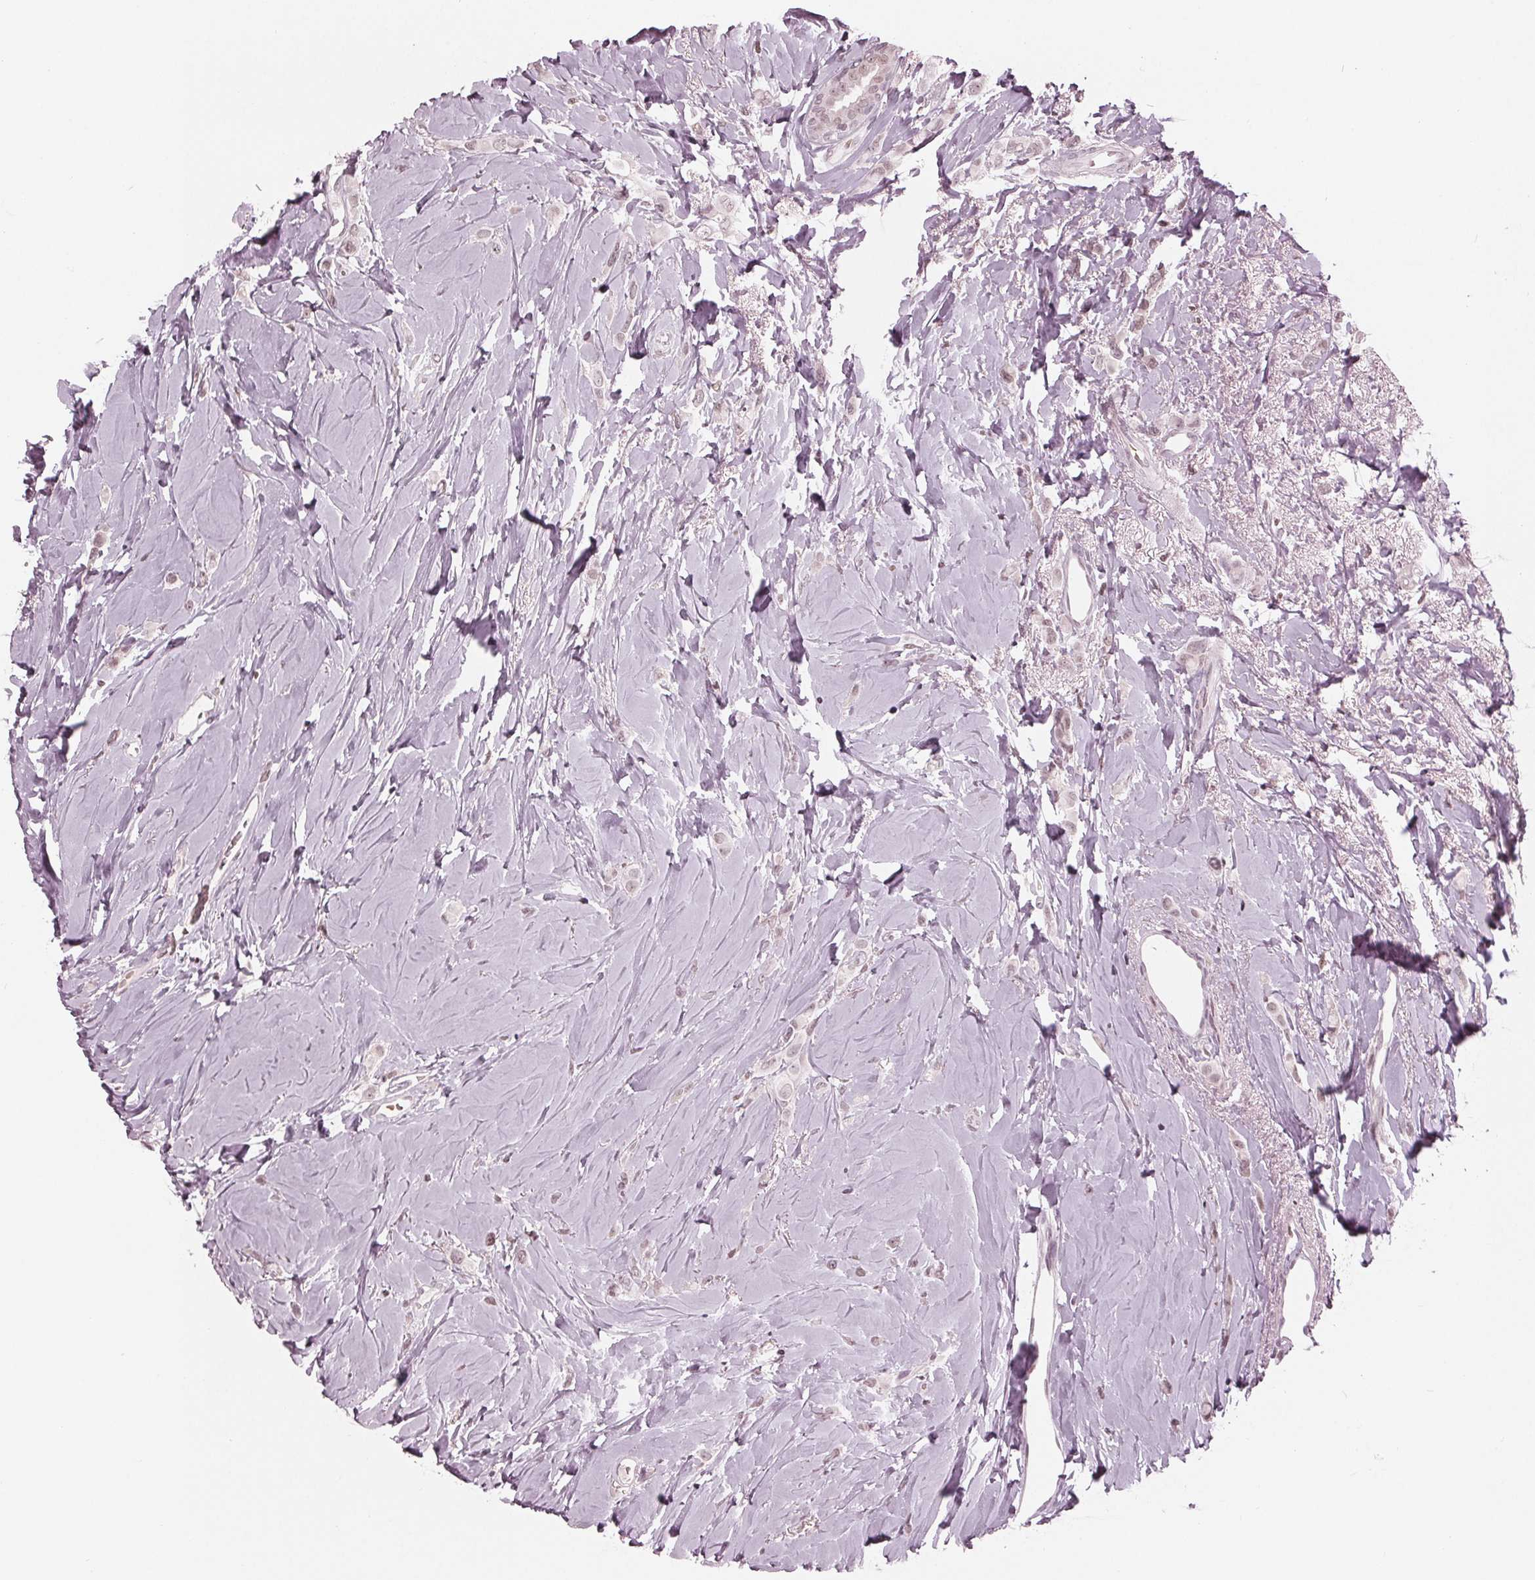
{"staining": {"intensity": "weak", "quantity": "25%-75%", "location": "nuclear"}, "tissue": "breast cancer", "cell_type": "Tumor cells", "image_type": "cancer", "snomed": [{"axis": "morphology", "description": "Lobular carcinoma"}, {"axis": "topography", "description": "Breast"}], "caption": "Immunohistochemistry (IHC) photomicrograph of breast cancer (lobular carcinoma) stained for a protein (brown), which reveals low levels of weak nuclear positivity in about 25%-75% of tumor cells.", "gene": "DNMT3L", "patient": {"sex": "female", "age": 66}}